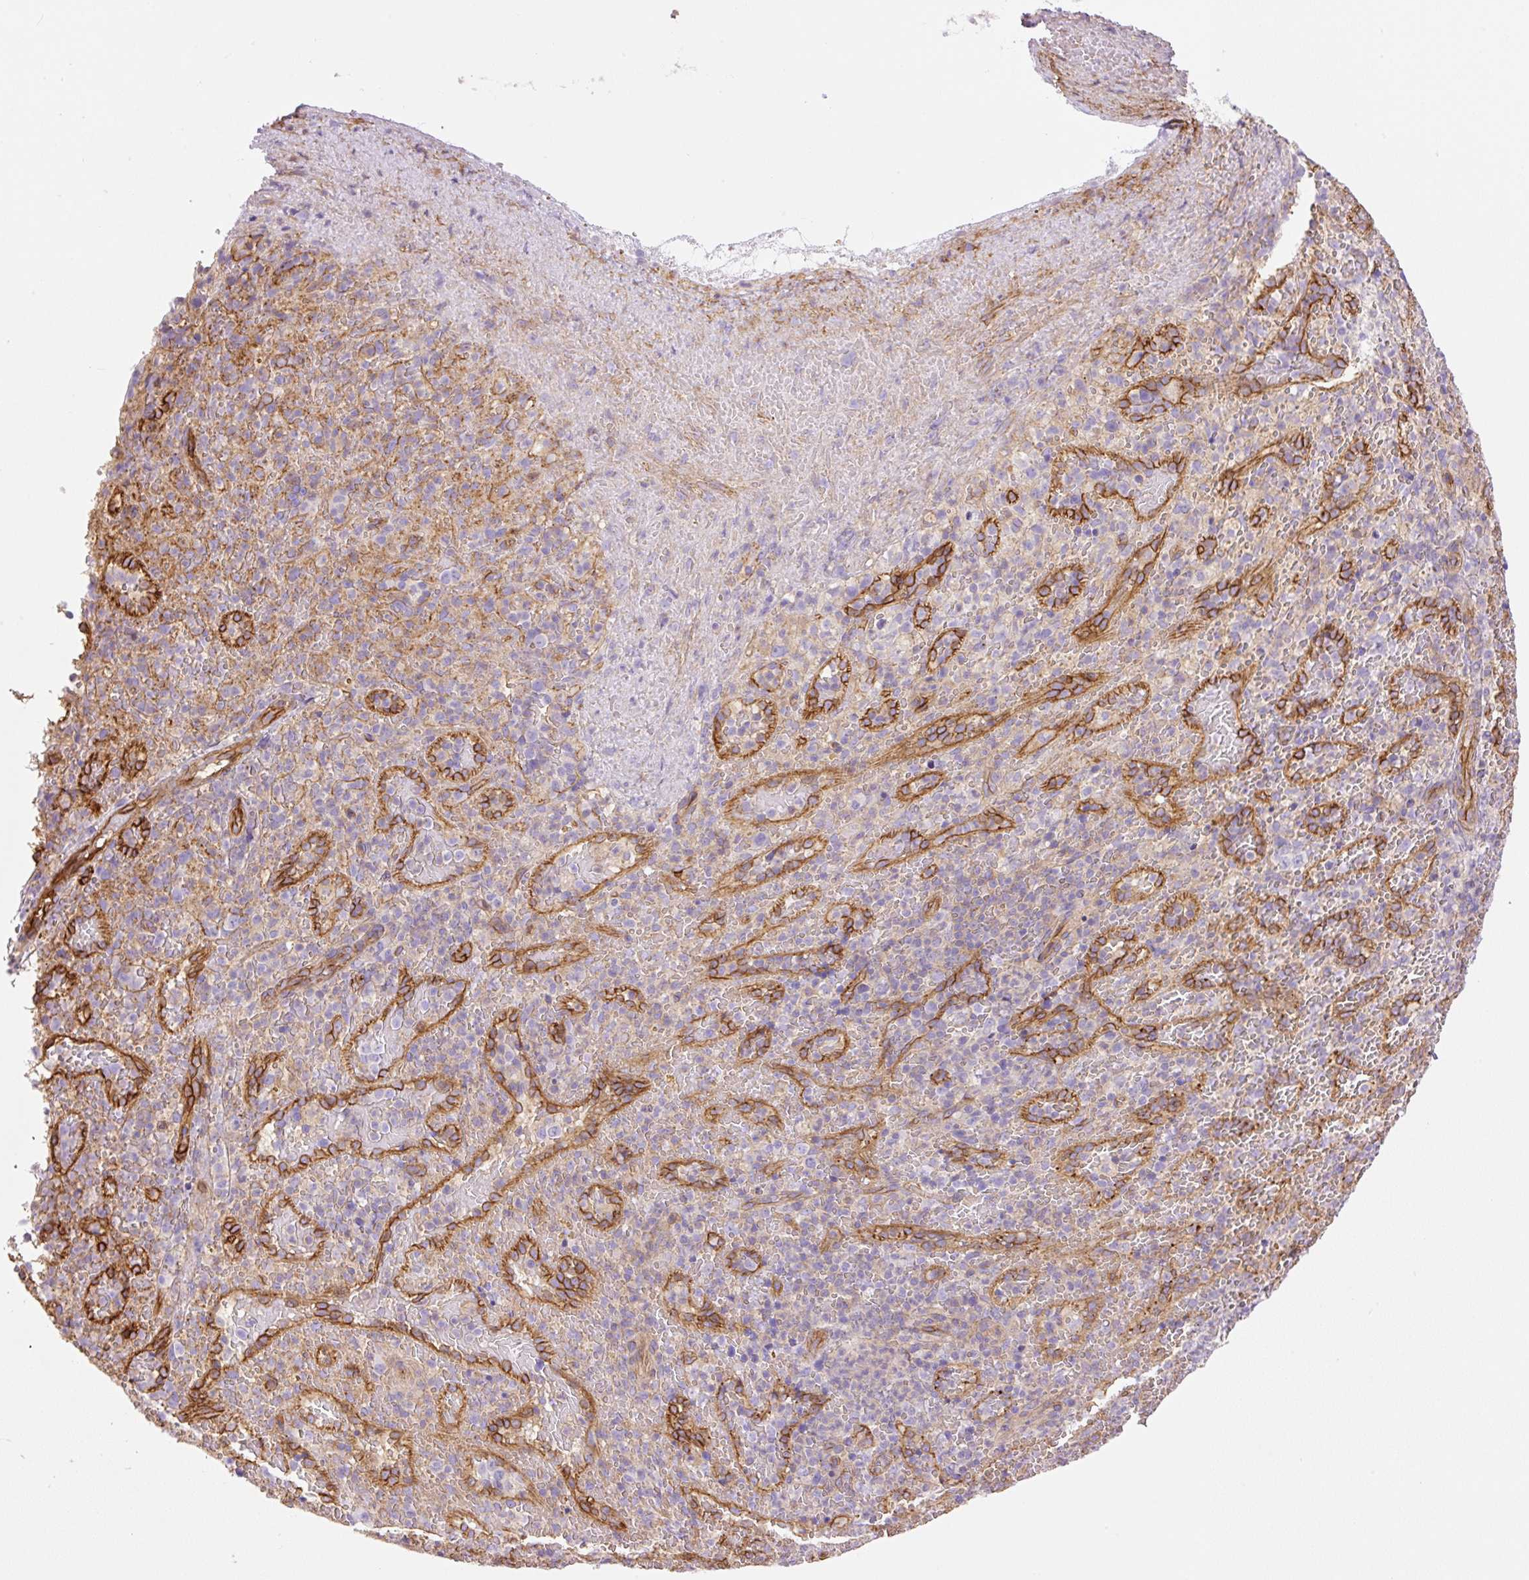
{"staining": {"intensity": "negative", "quantity": "none", "location": "none"}, "tissue": "spleen", "cell_type": "Cells in red pulp", "image_type": "normal", "snomed": [{"axis": "morphology", "description": "Normal tissue, NOS"}, {"axis": "topography", "description": "Spleen"}], "caption": "This image is of unremarkable spleen stained with immunohistochemistry to label a protein in brown with the nuclei are counter-stained blue. There is no staining in cells in red pulp. (Stains: DAB (3,3'-diaminobenzidine) IHC with hematoxylin counter stain, Microscopy: brightfield microscopy at high magnification).", "gene": "EHD1", "patient": {"sex": "female", "age": 50}}